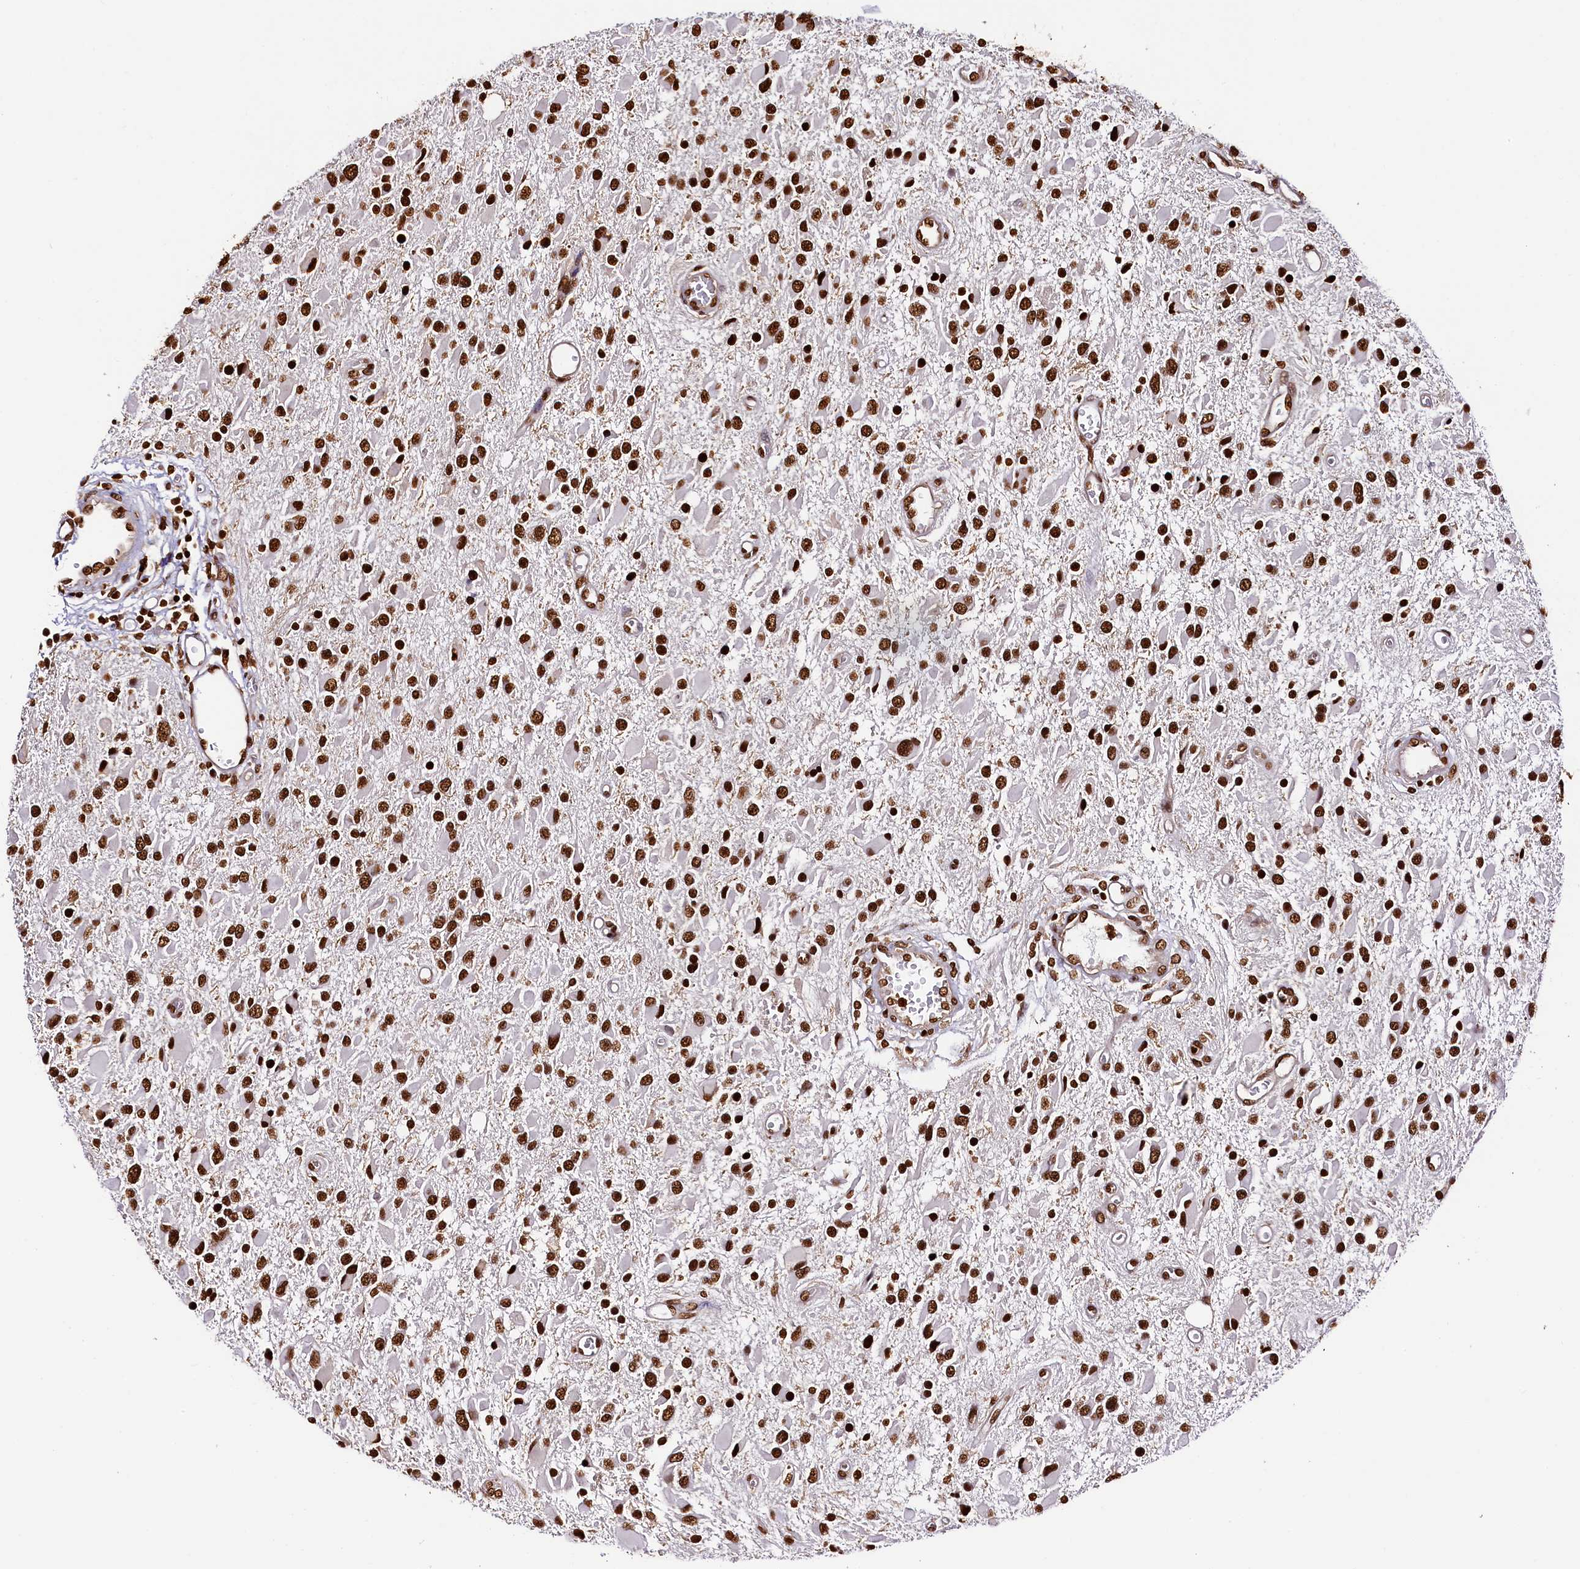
{"staining": {"intensity": "strong", "quantity": ">75%", "location": "nuclear"}, "tissue": "glioma", "cell_type": "Tumor cells", "image_type": "cancer", "snomed": [{"axis": "morphology", "description": "Glioma, malignant, High grade"}, {"axis": "topography", "description": "Brain"}], "caption": "Protein staining of glioma tissue exhibits strong nuclear expression in about >75% of tumor cells.", "gene": "SNRPD2", "patient": {"sex": "male", "age": 53}}